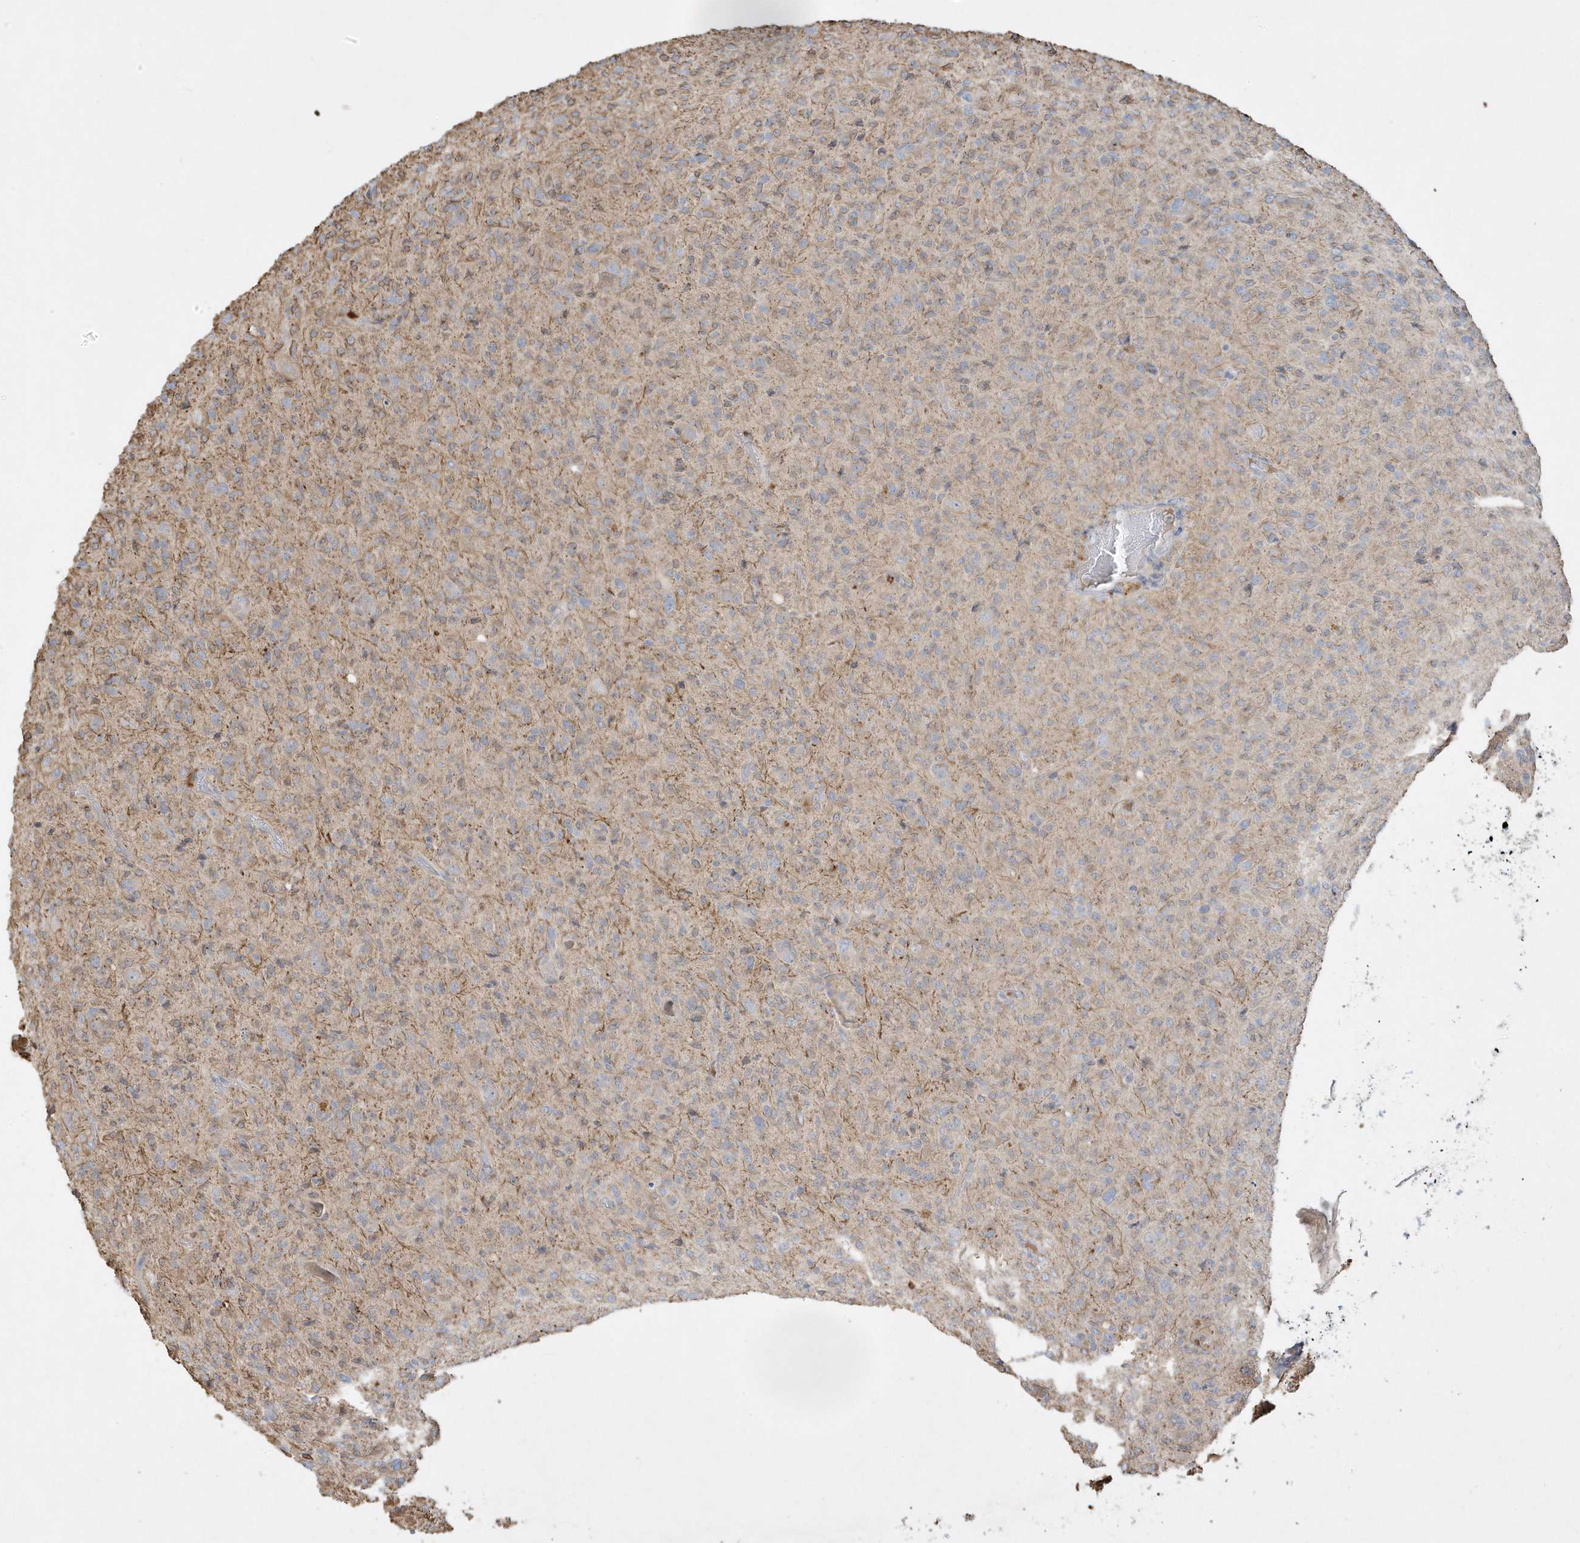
{"staining": {"intensity": "weak", "quantity": "<25%", "location": "cytoplasmic/membranous"}, "tissue": "glioma", "cell_type": "Tumor cells", "image_type": "cancer", "snomed": [{"axis": "morphology", "description": "Glioma, malignant, High grade"}, {"axis": "topography", "description": "Brain"}], "caption": "This is an IHC photomicrograph of malignant glioma (high-grade). There is no expression in tumor cells.", "gene": "THADA", "patient": {"sex": "female", "age": 57}}